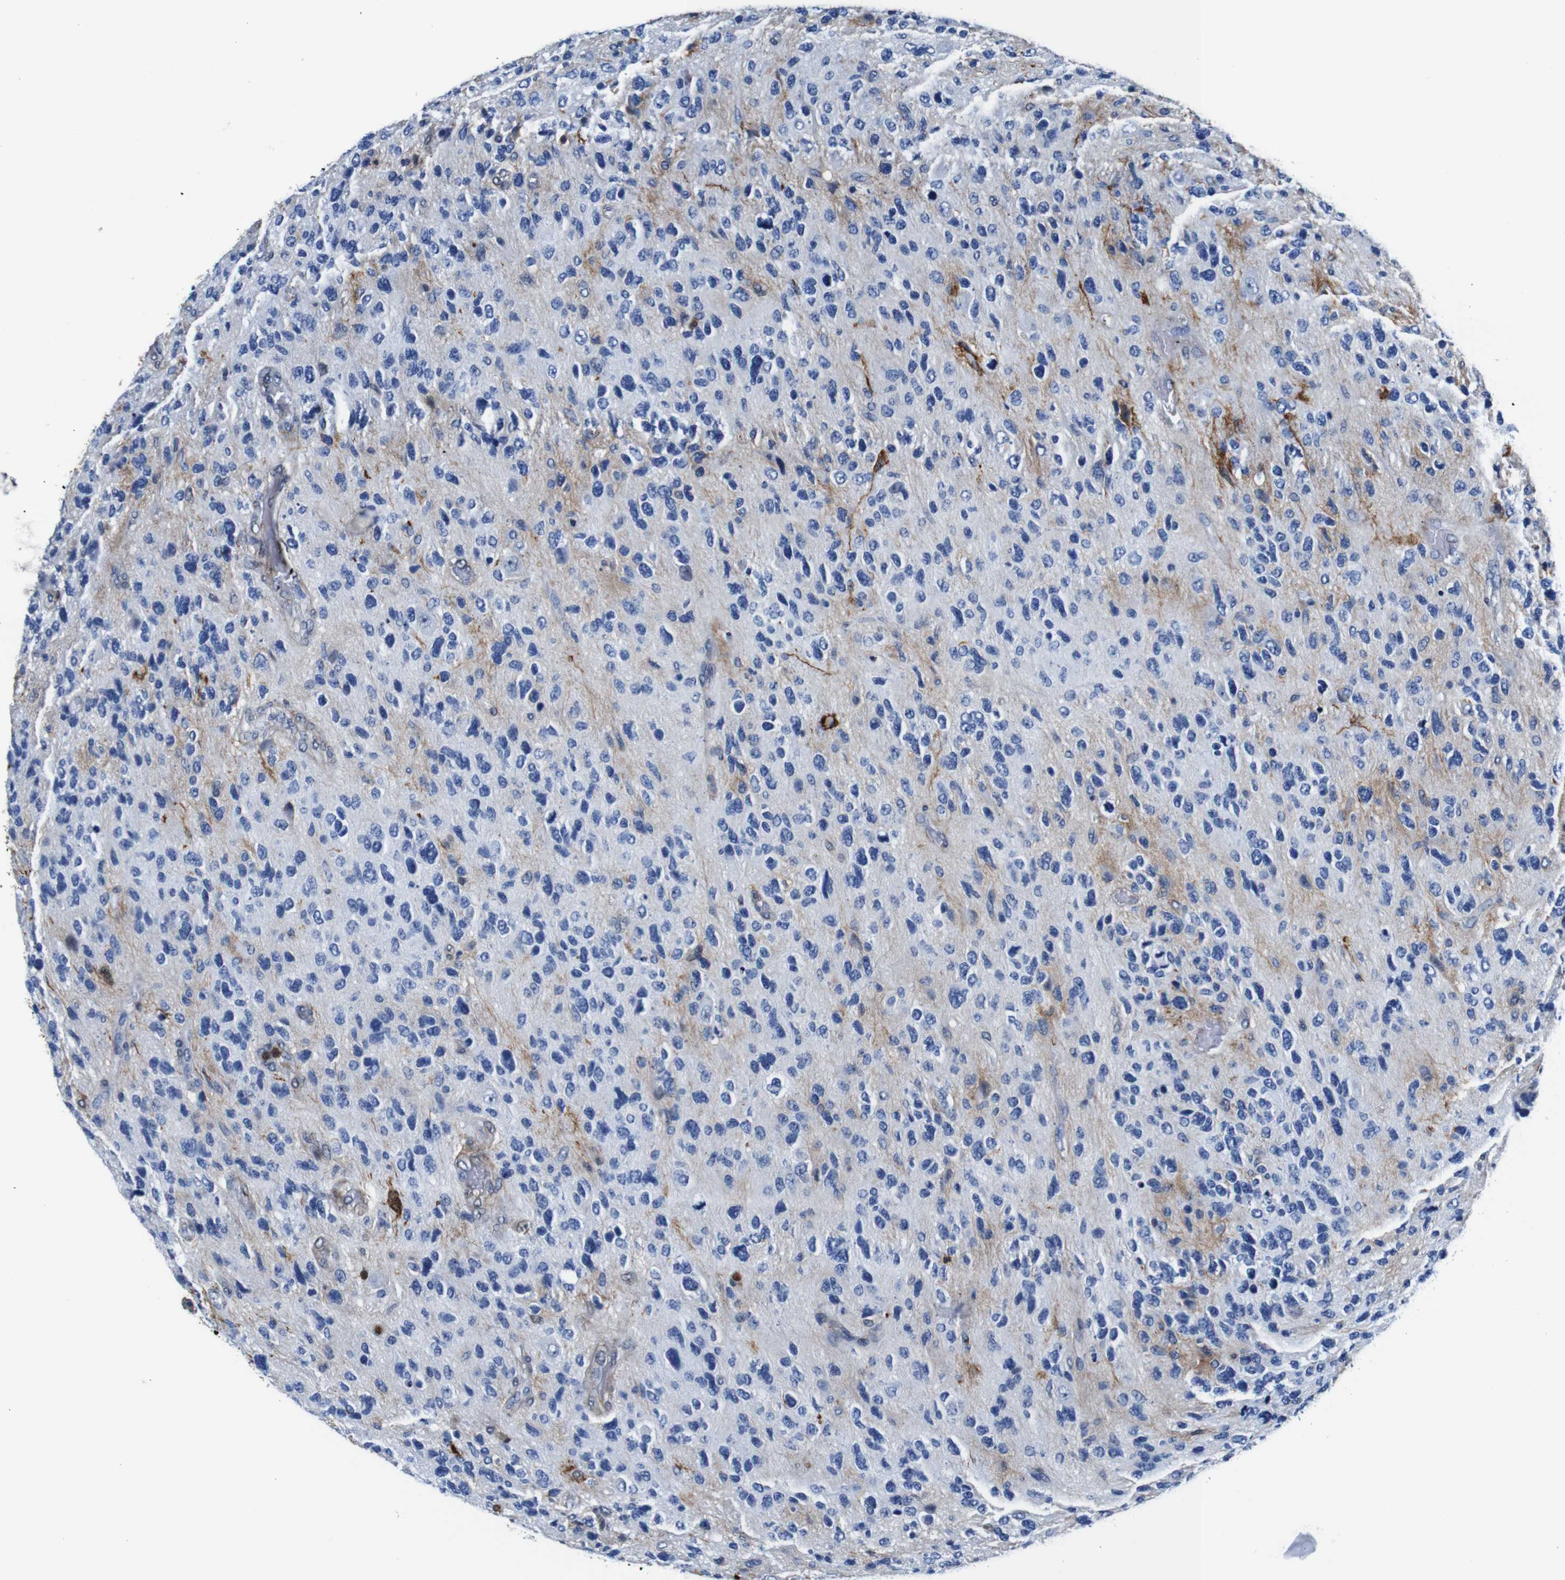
{"staining": {"intensity": "weak", "quantity": "<25%", "location": "cytoplasmic/membranous"}, "tissue": "glioma", "cell_type": "Tumor cells", "image_type": "cancer", "snomed": [{"axis": "morphology", "description": "Glioma, malignant, High grade"}, {"axis": "topography", "description": "Brain"}], "caption": "Immunohistochemical staining of malignant high-grade glioma shows no significant positivity in tumor cells. (DAB (3,3'-diaminobenzidine) immunohistochemistry (IHC), high magnification).", "gene": "ANXA1", "patient": {"sex": "female", "age": 58}}